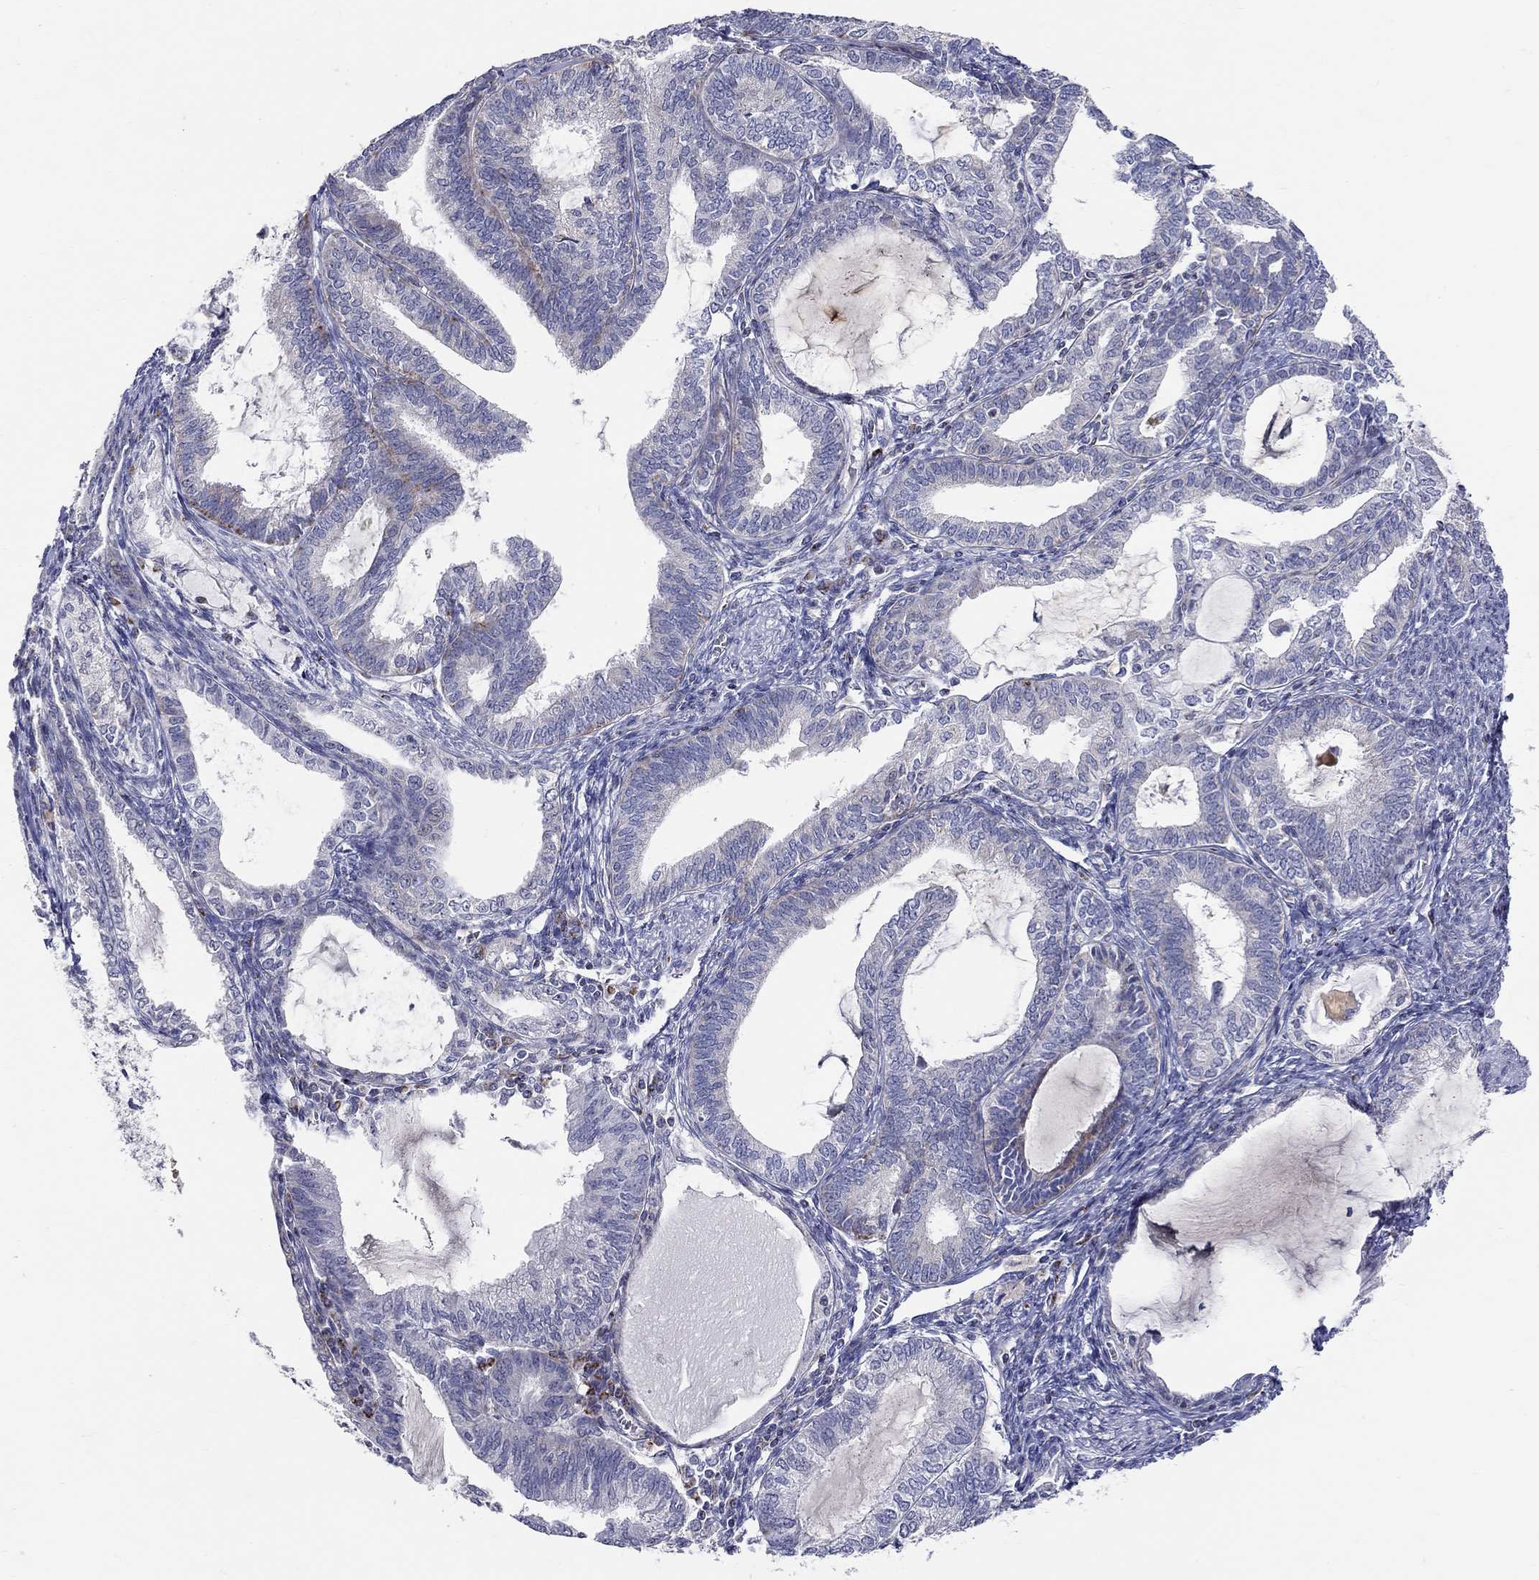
{"staining": {"intensity": "strong", "quantity": "<25%", "location": "cytoplasmic/membranous"}, "tissue": "endometrial cancer", "cell_type": "Tumor cells", "image_type": "cancer", "snomed": [{"axis": "morphology", "description": "Adenocarcinoma, NOS"}, {"axis": "topography", "description": "Endometrium"}], "caption": "Human endometrial adenocarcinoma stained with a protein marker shows strong staining in tumor cells.", "gene": "HMX2", "patient": {"sex": "female", "age": 86}}